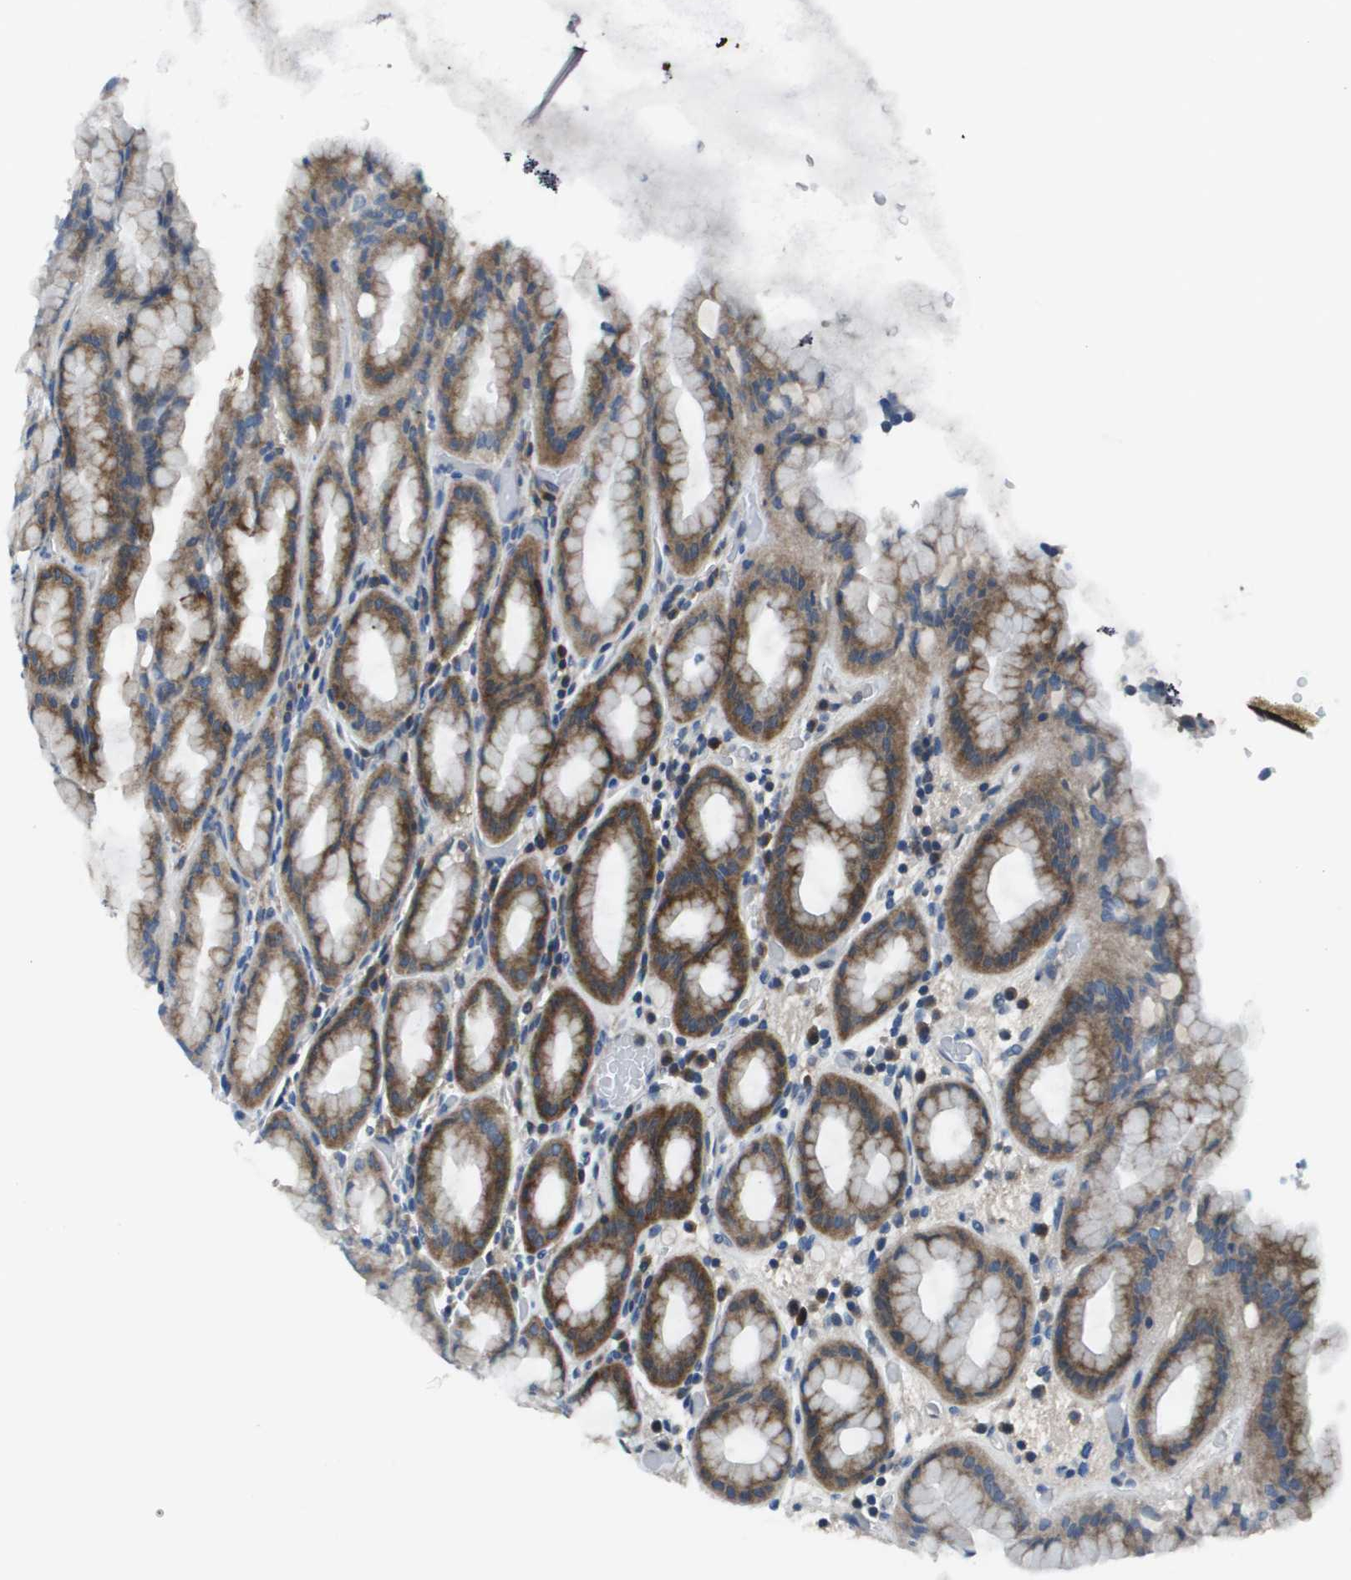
{"staining": {"intensity": "moderate", "quantity": "<25%", "location": "cytoplasmic/membranous"}, "tissue": "stomach", "cell_type": "Glandular cells", "image_type": "normal", "snomed": [{"axis": "morphology", "description": "Normal tissue, NOS"}, {"axis": "topography", "description": "Stomach, upper"}], "caption": "DAB immunohistochemical staining of normal stomach exhibits moderate cytoplasmic/membranous protein positivity in about <25% of glandular cells.", "gene": "STIP1", "patient": {"sex": "male", "age": 68}}